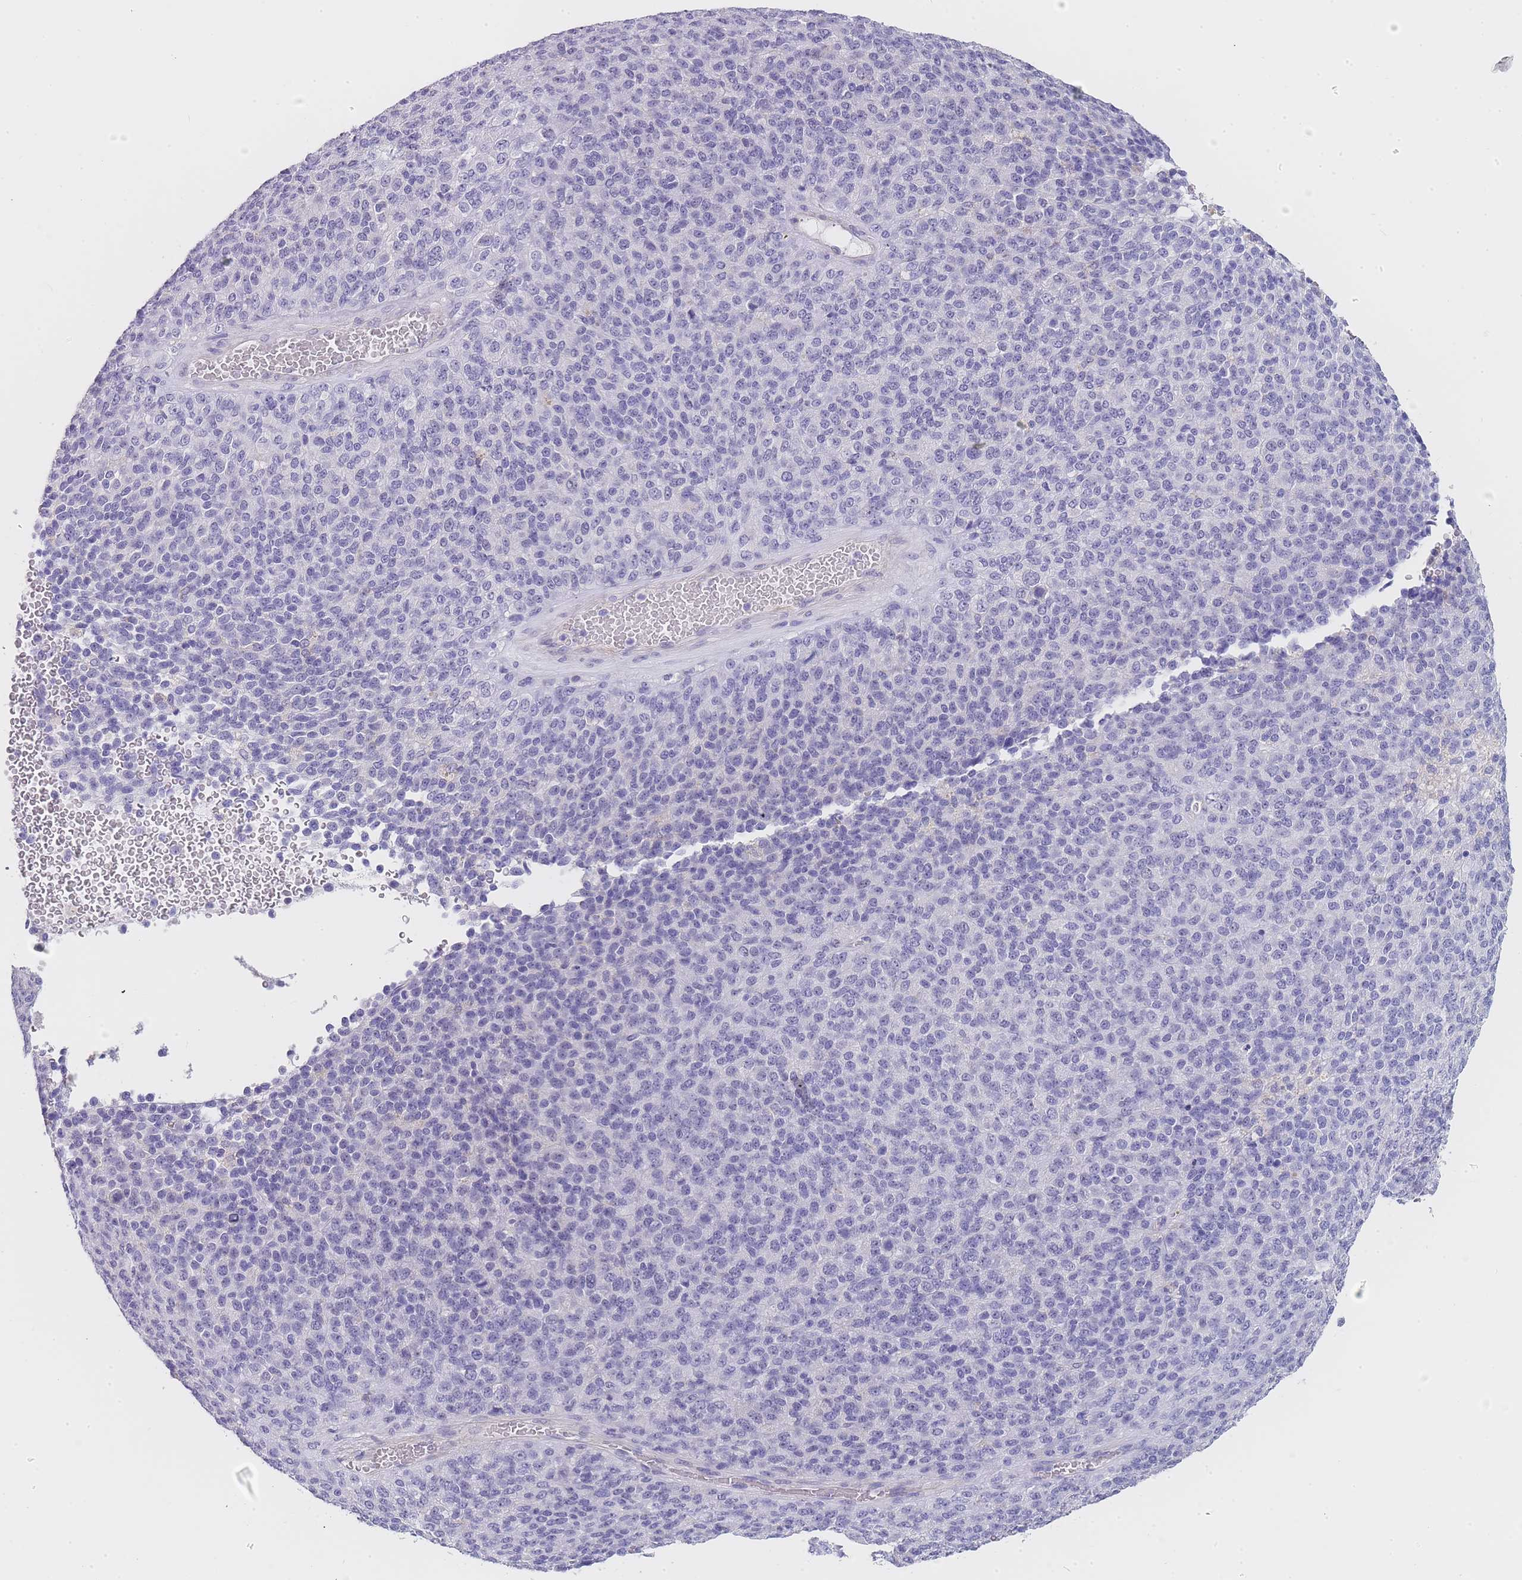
{"staining": {"intensity": "negative", "quantity": "none", "location": "none"}, "tissue": "melanoma", "cell_type": "Tumor cells", "image_type": "cancer", "snomed": [{"axis": "morphology", "description": "Malignant melanoma, Metastatic site"}, {"axis": "topography", "description": "Brain"}], "caption": "Tumor cells are negative for brown protein staining in melanoma. The staining is performed using DAB brown chromogen with nuclei counter-stained in using hematoxylin.", "gene": "NOP14", "patient": {"sex": "female", "age": 56}}